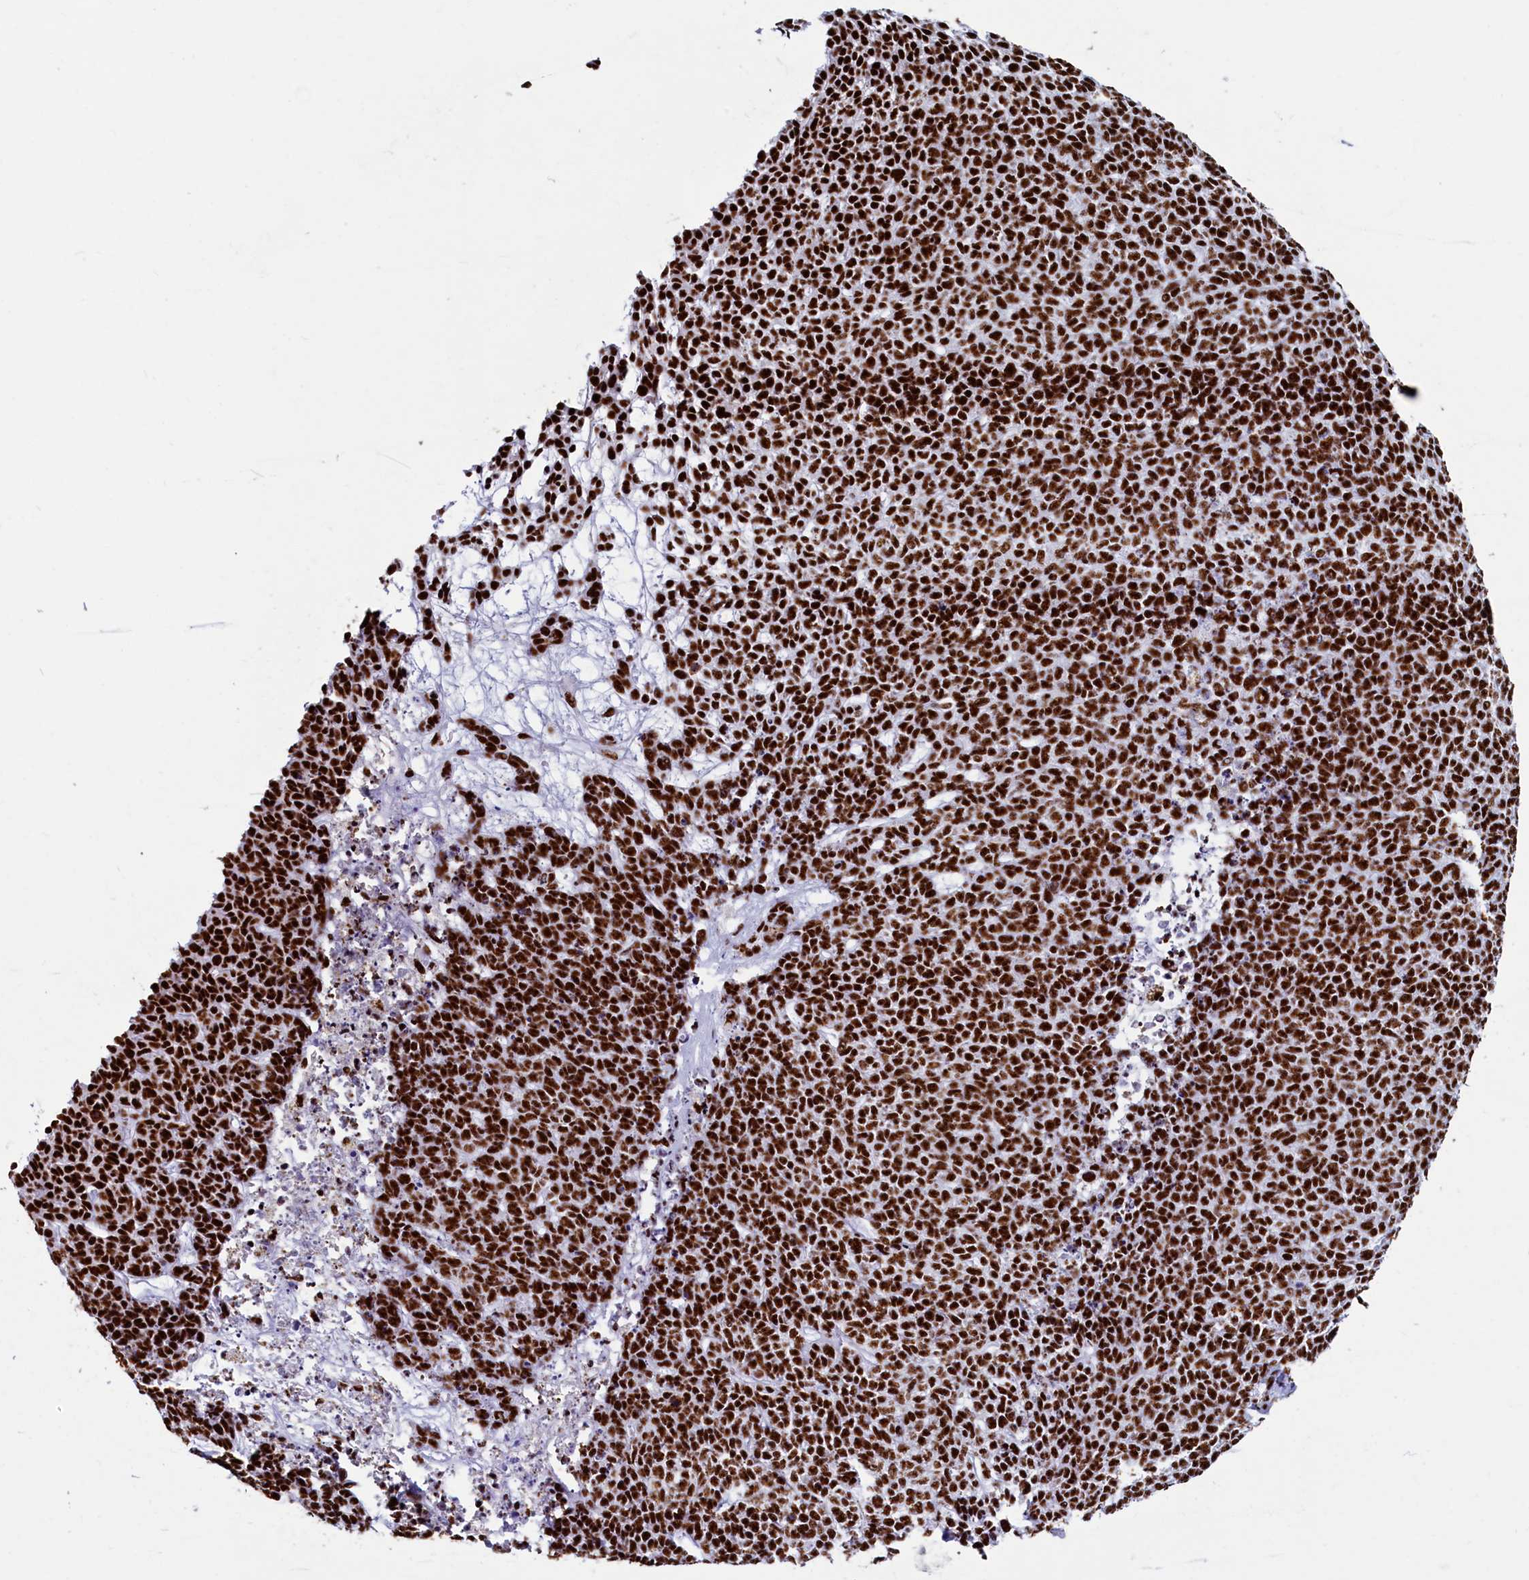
{"staining": {"intensity": "strong", "quantity": ">75%", "location": "nuclear"}, "tissue": "skin cancer", "cell_type": "Tumor cells", "image_type": "cancer", "snomed": [{"axis": "morphology", "description": "Basal cell carcinoma"}, {"axis": "topography", "description": "Skin"}], "caption": "DAB (3,3'-diaminobenzidine) immunohistochemical staining of skin cancer (basal cell carcinoma) displays strong nuclear protein positivity in approximately >75% of tumor cells. The protein is stained brown, and the nuclei are stained in blue (DAB (3,3'-diaminobenzidine) IHC with brightfield microscopy, high magnification).", "gene": "SRRM2", "patient": {"sex": "female", "age": 84}}